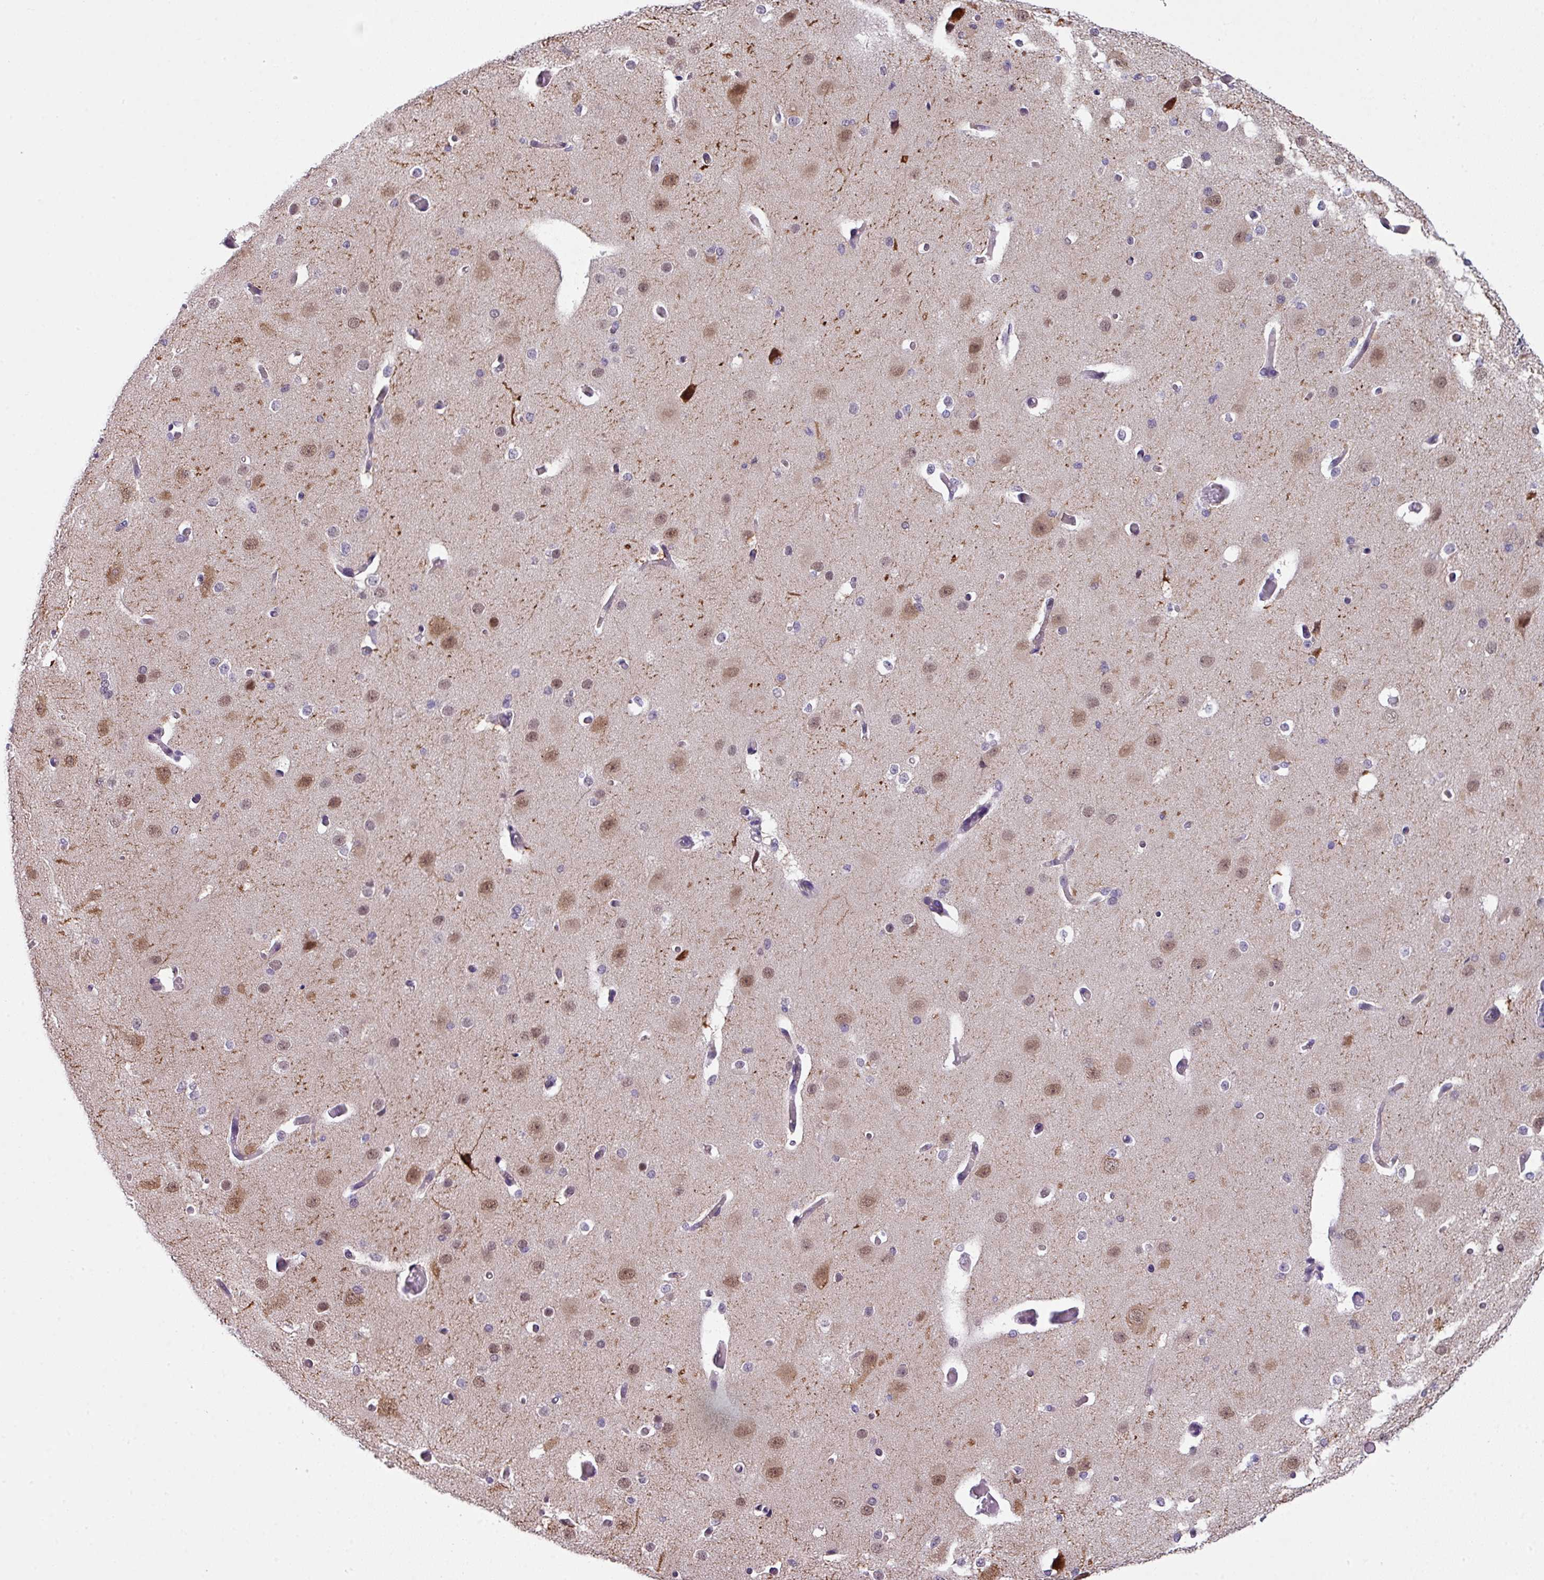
{"staining": {"intensity": "moderate", "quantity": "<25%", "location": "nuclear"}, "tissue": "cerebral cortex", "cell_type": "Endothelial cells", "image_type": "normal", "snomed": [{"axis": "morphology", "description": "Normal tissue, NOS"}, {"axis": "morphology", "description": "Inflammation, NOS"}, {"axis": "topography", "description": "Cerebral cortex"}], "caption": "This is an image of IHC staining of benign cerebral cortex, which shows moderate staining in the nuclear of endothelial cells.", "gene": "ZFP3", "patient": {"sex": "male", "age": 6}}